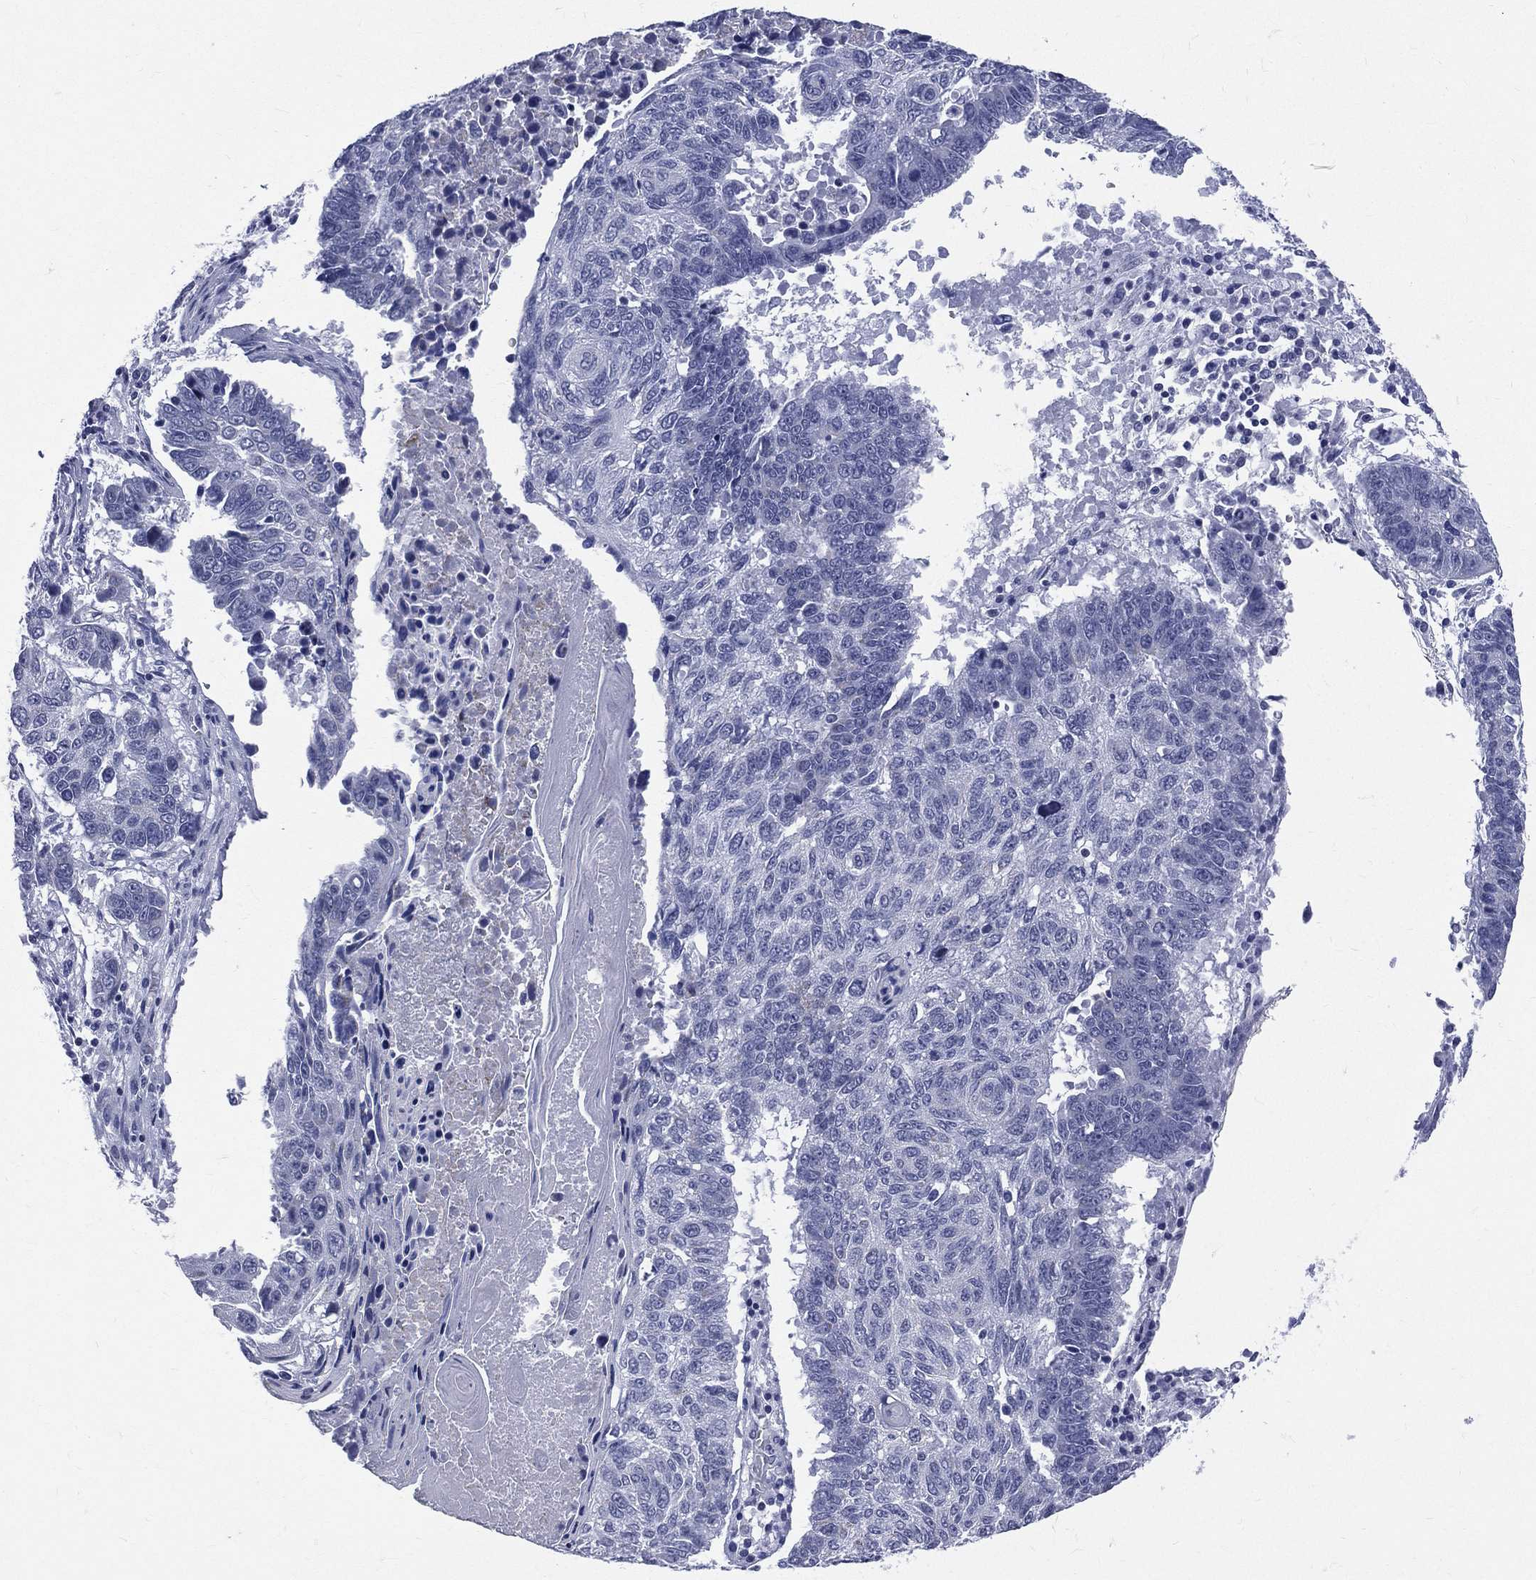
{"staining": {"intensity": "negative", "quantity": "none", "location": "none"}, "tissue": "lung cancer", "cell_type": "Tumor cells", "image_type": "cancer", "snomed": [{"axis": "morphology", "description": "Squamous cell carcinoma, NOS"}, {"axis": "topography", "description": "Lung"}], "caption": "Immunohistochemical staining of lung squamous cell carcinoma reveals no significant staining in tumor cells. The staining was performed using DAB (3,3'-diaminobenzidine) to visualize the protein expression in brown, while the nuclei were stained in blue with hematoxylin (Magnification: 20x).", "gene": "MLLT10", "patient": {"sex": "male", "age": 73}}